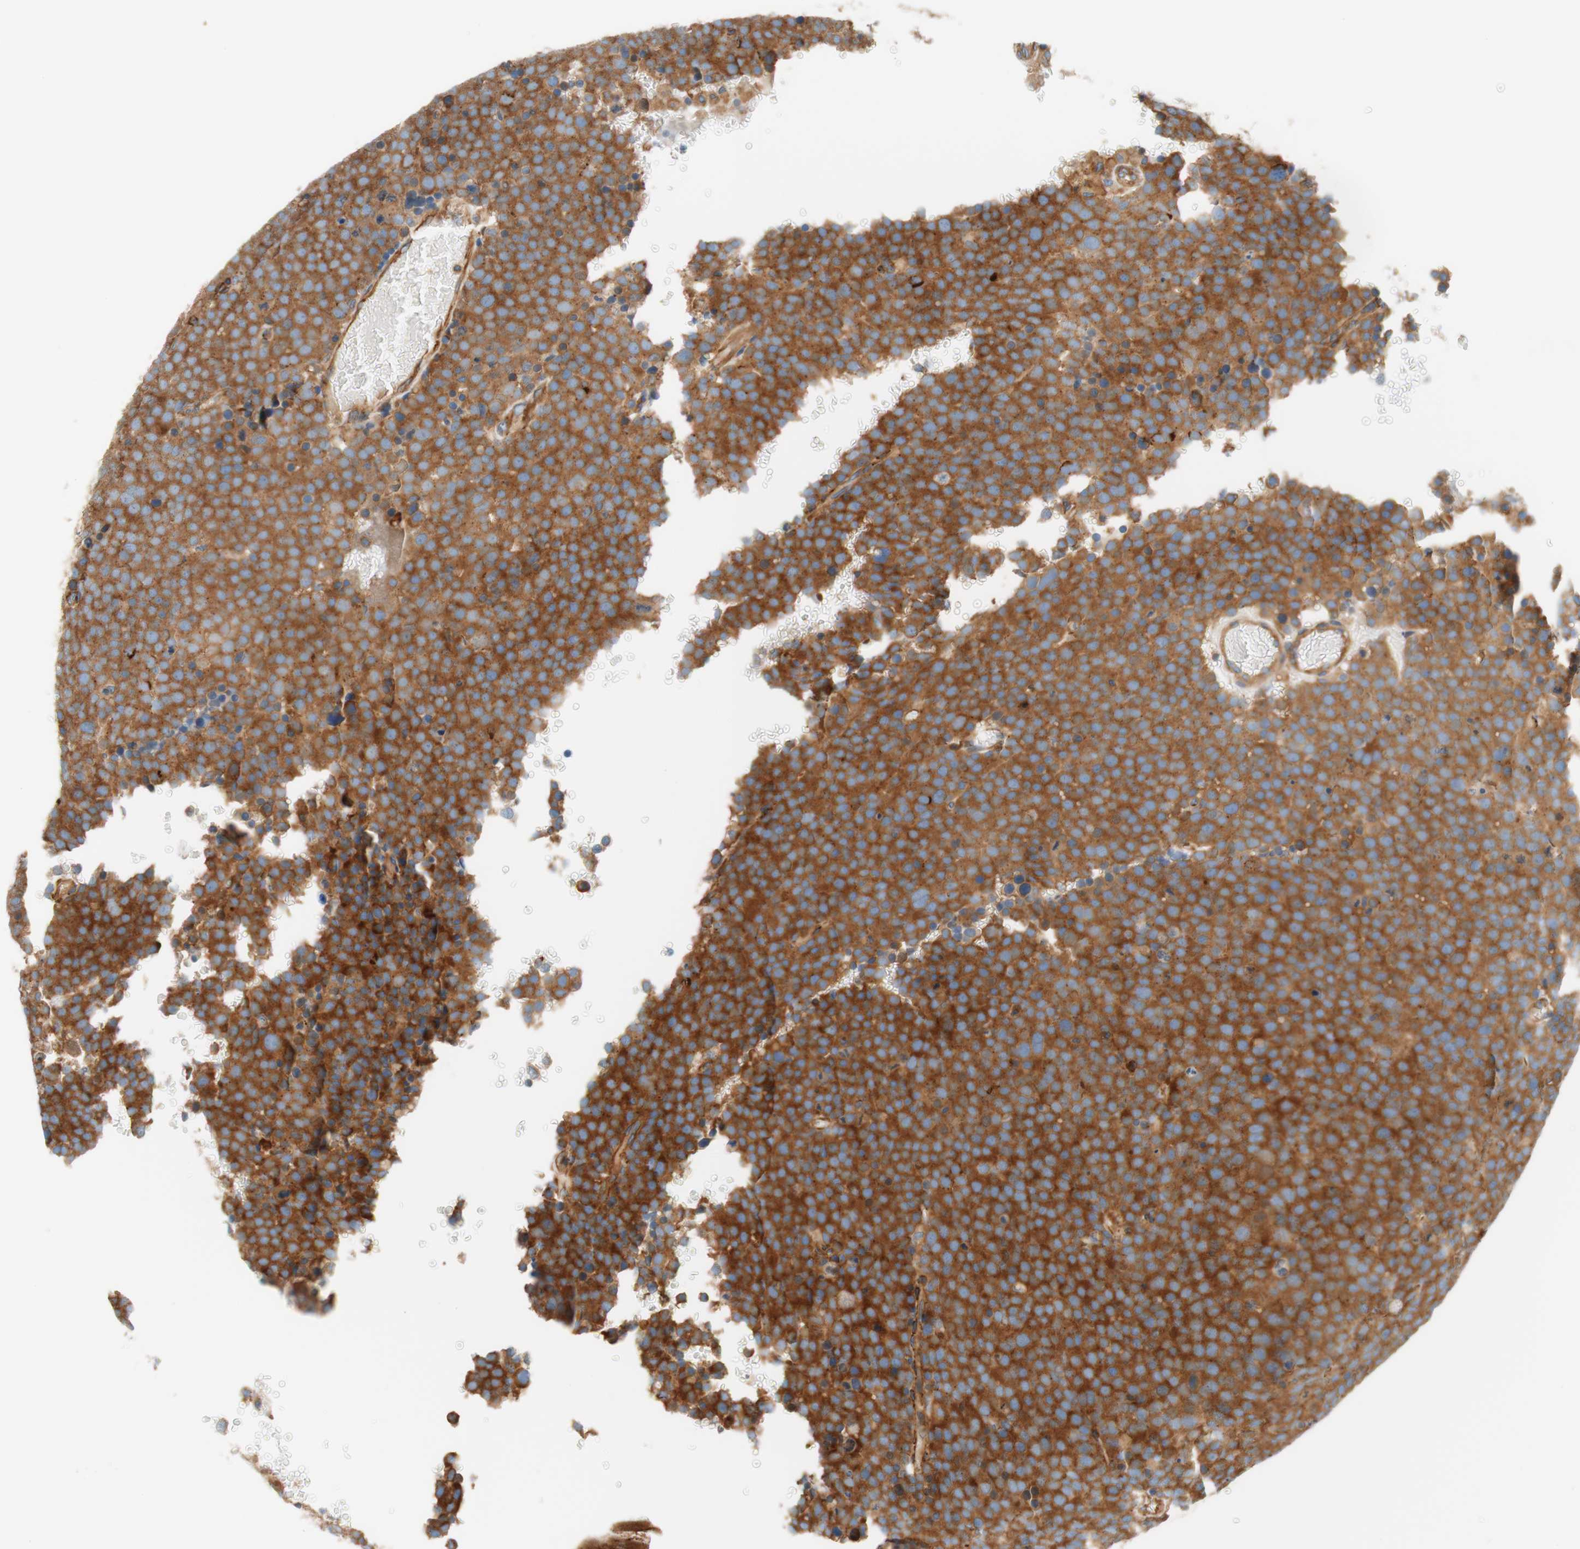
{"staining": {"intensity": "strong", "quantity": ">75%", "location": "cytoplasmic/membranous"}, "tissue": "testis cancer", "cell_type": "Tumor cells", "image_type": "cancer", "snomed": [{"axis": "morphology", "description": "Seminoma, NOS"}, {"axis": "topography", "description": "Testis"}], "caption": "Seminoma (testis) stained for a protein (brown) reveals strong cytoplasmic/membranous positive staining in about >75% of tumor cells.", "gene": "VPS26A", "patient": {"sex": "male", "age": 71}}